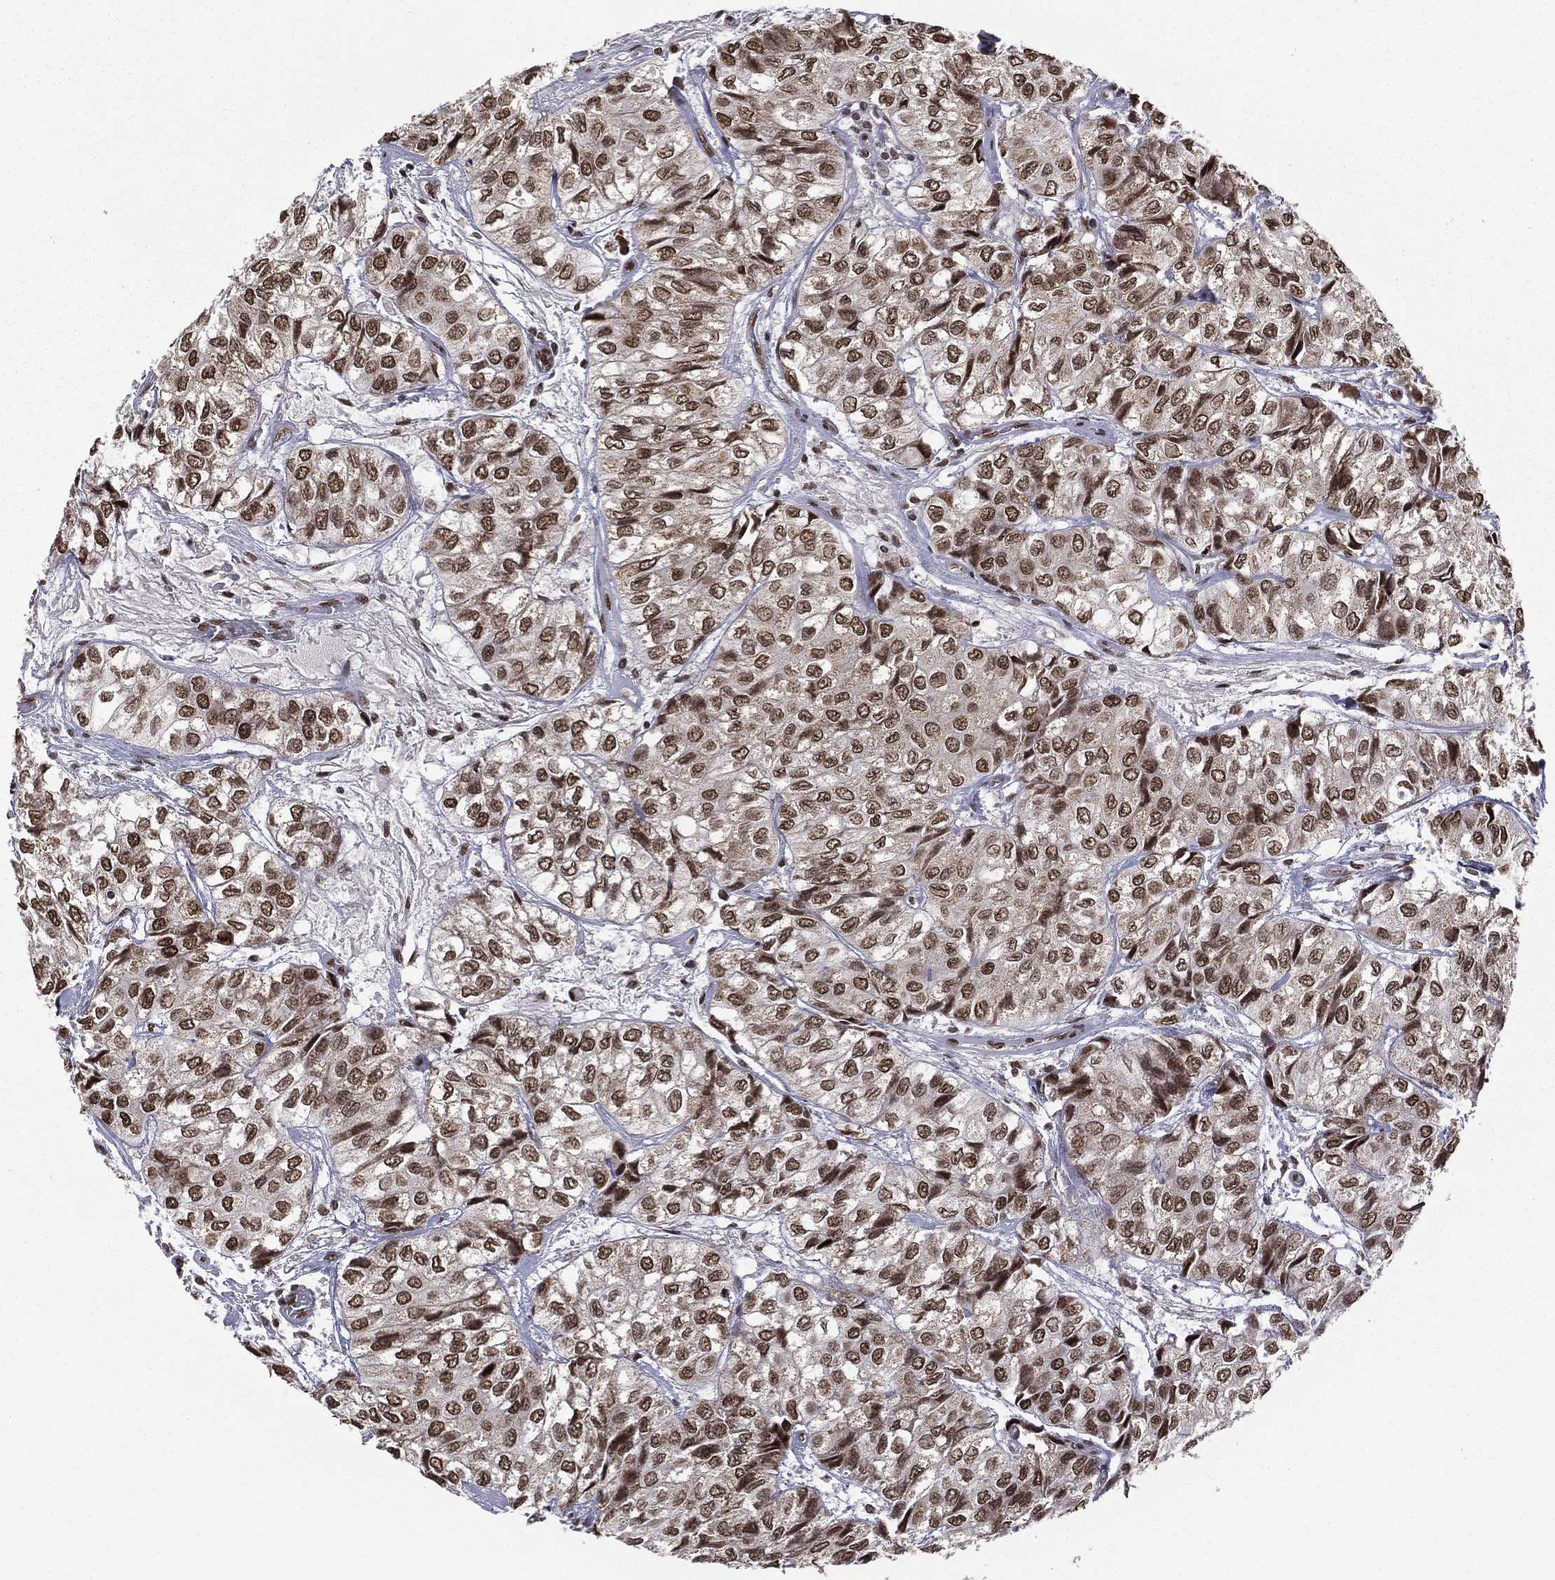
{"staining": {"intensity": "strong", "quantity": ">75%", "location": "nuclear"}, "tissue": "urothelial cancer", "cell_type": "Tumor cells", "image_type": "cancer", "snomed": [{"axis": "morphology", "description": "Urothelial carcinoma, High grade"}, {"axis": "topography", "description": "Urinary bladder"}], "caption": "DAB (3,3'-diaminobenzidine) immunohistochemical staining of urothelial cancer reveals strong nuclear protein expression in about >75% of tumor cells. Nuclei are stained in blue.", "gene": "C5orf24", "patient": {"sex": "male", "age": 73}}